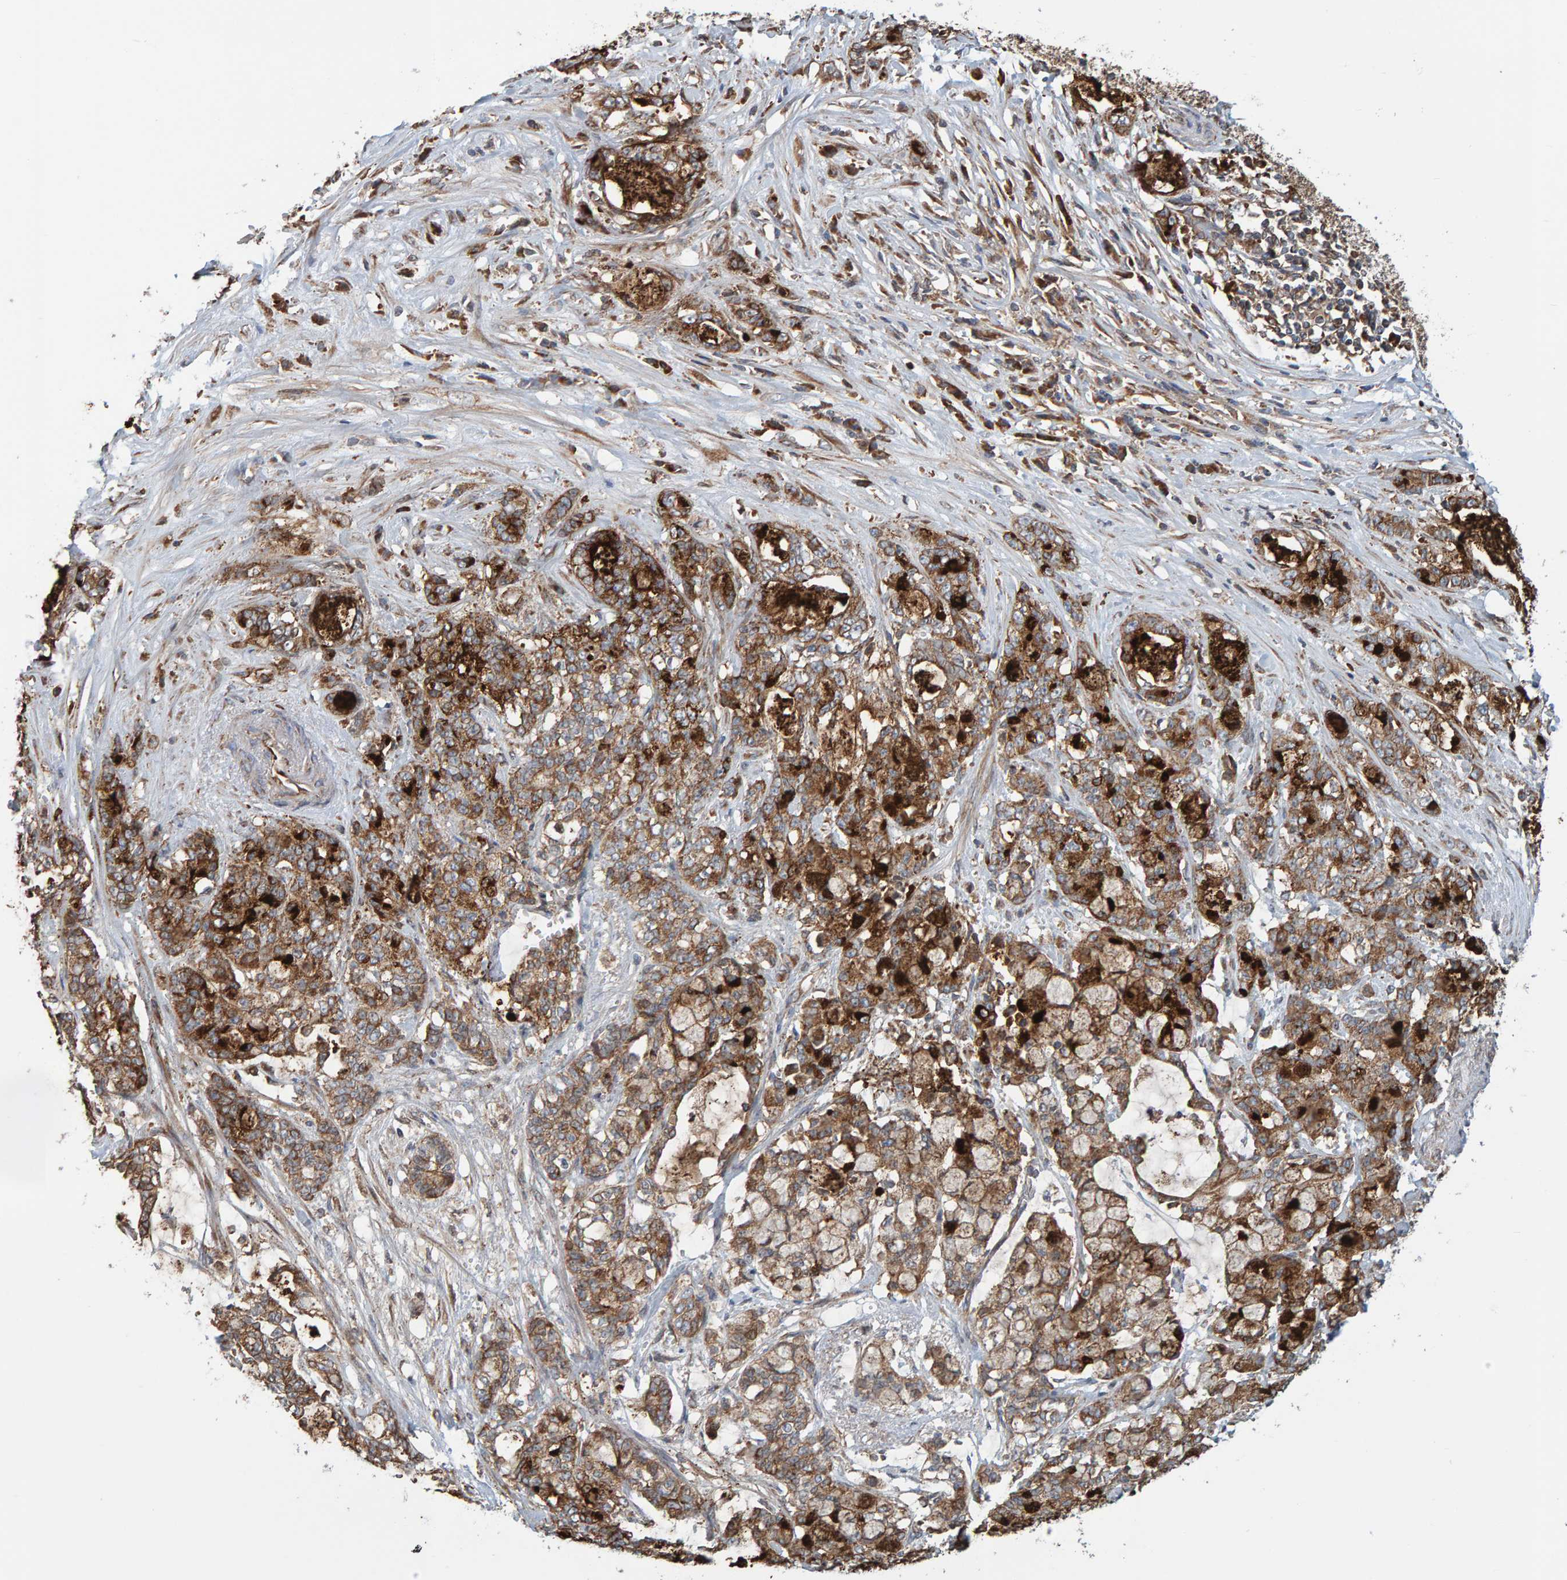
{"staining": {"intensity": "strong", "quantity": ">75%", "location": "cytoplasmic/membranous"}, "tissue": "pancreatic cancer", "cell_type": "Tumor cells", "image_type": "cancer", "snomed": [{"axis": "morphology", "description": "Adenocarcinoma, NOS"}, {"axis": "topography", "description": "Pancreas"}], "caption": "Human pancreatic cancer stained with a protein marker demonstrates strong staining in tumor cells.", "gene": "MRPL45", "patient": {"sex": "female", "age": 73}}